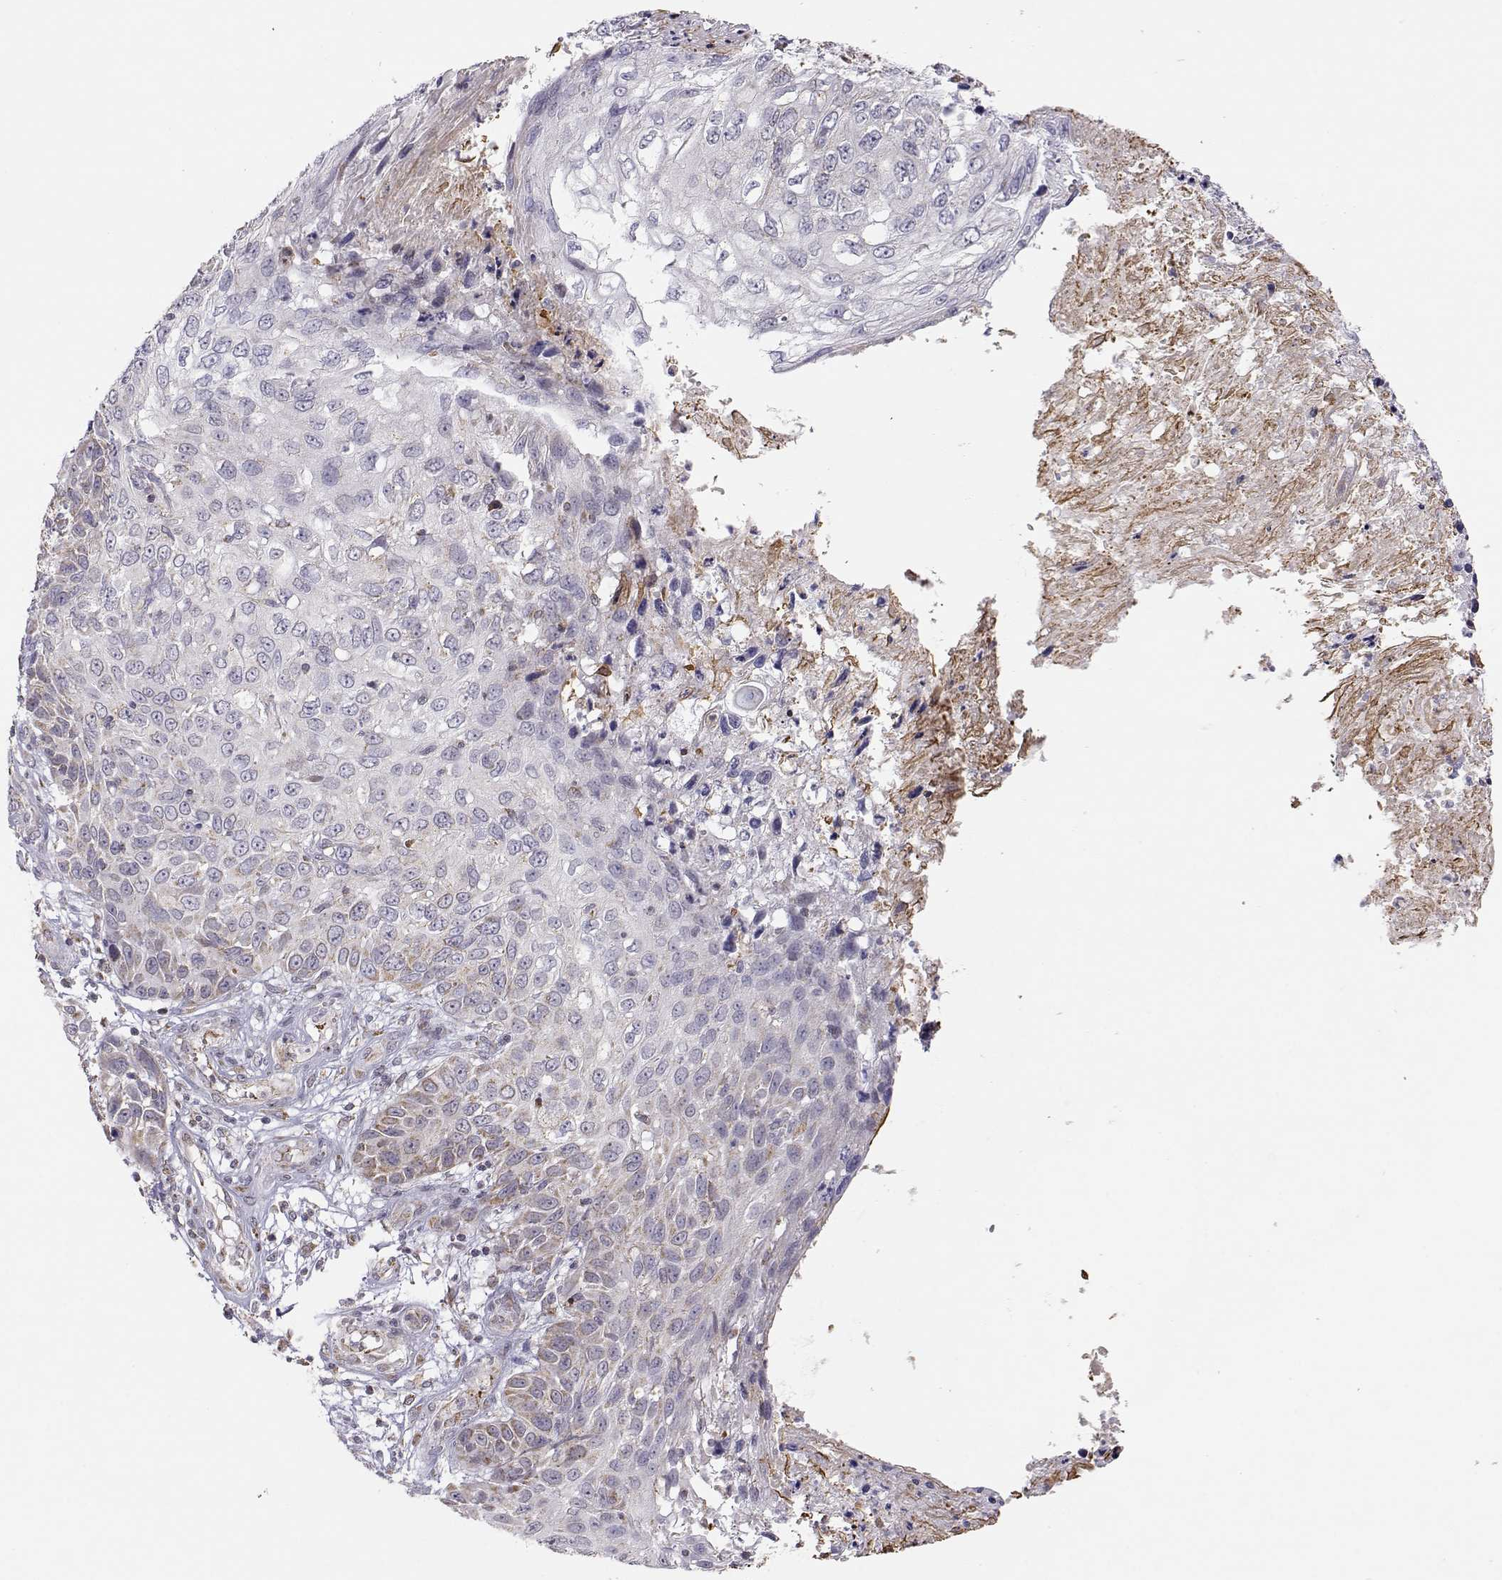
{"staining": {"intensity": "weak", "quantity": "<25%", "location": "cytoplasmic/membranous"}, "tissue": "skin cancer", "cell_type": "Tumor cells", "image_type": "cancer", "snomed": [{"axis": "morphology", "description": "Squamous cell carcinoma, NOS"}, {"axis": "topography", "description": "Skin"}], "caption": "The micrograph demonstrates no significant expression in tumor cells of skin squamous cell carcinoma.", "gene": "EXOG", "patient": {"sex": "male", "age": 92}}